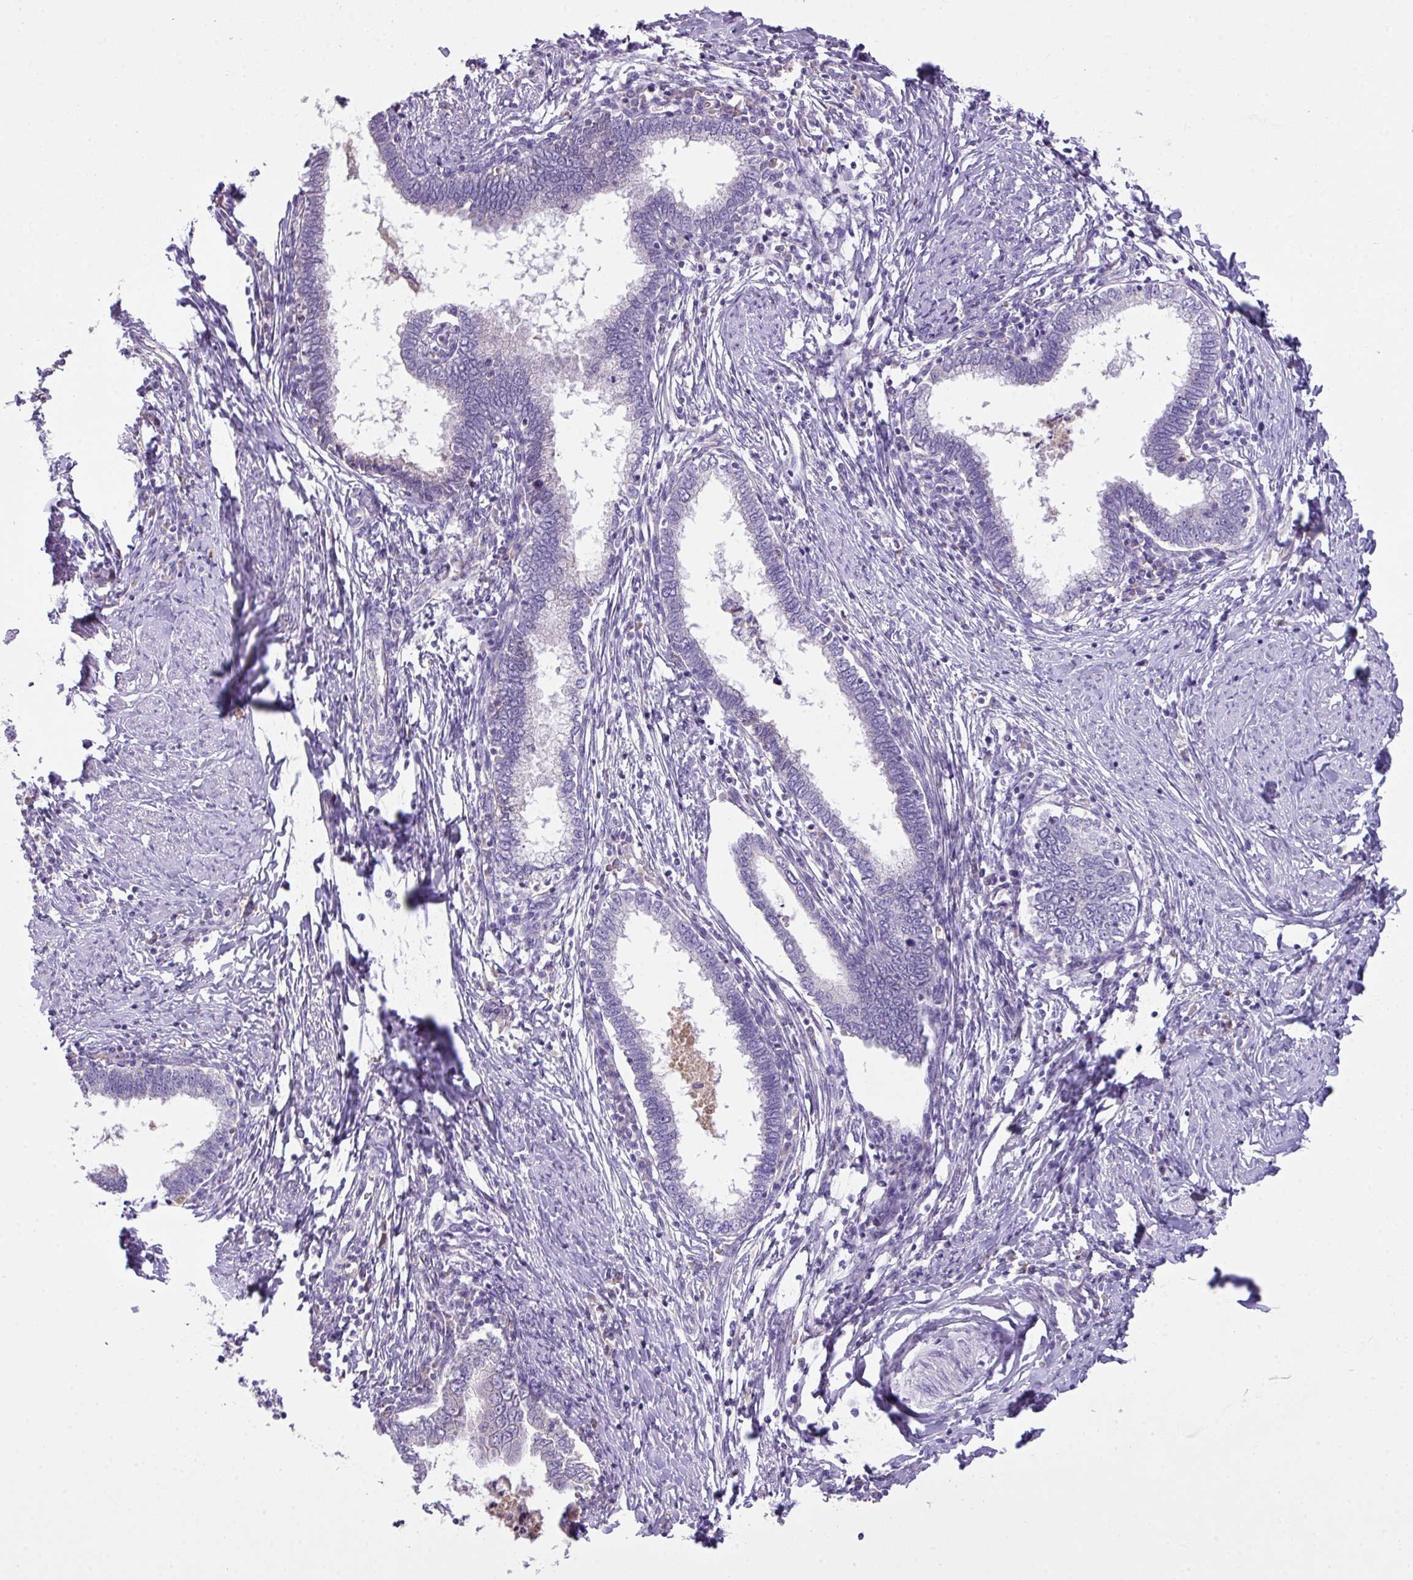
{"staining": {"intensity": "negative", "quantity": "none", "location": "none"}, "tissue": "cervical cancer", "cell_type": "Tumor cells", "image_type": "cancer", "snomed": [{"axis": "morphology", "description": "Adenocarcinoma, NOS"}, {"axis": "topography", "description": "Cervix"}], "caption": "This is an IHC micrograph of human cervical cancer. There is no positivity in tumor cells.", "gene": "OR6C6", "patient": {"sex": "female", "age": 36}}